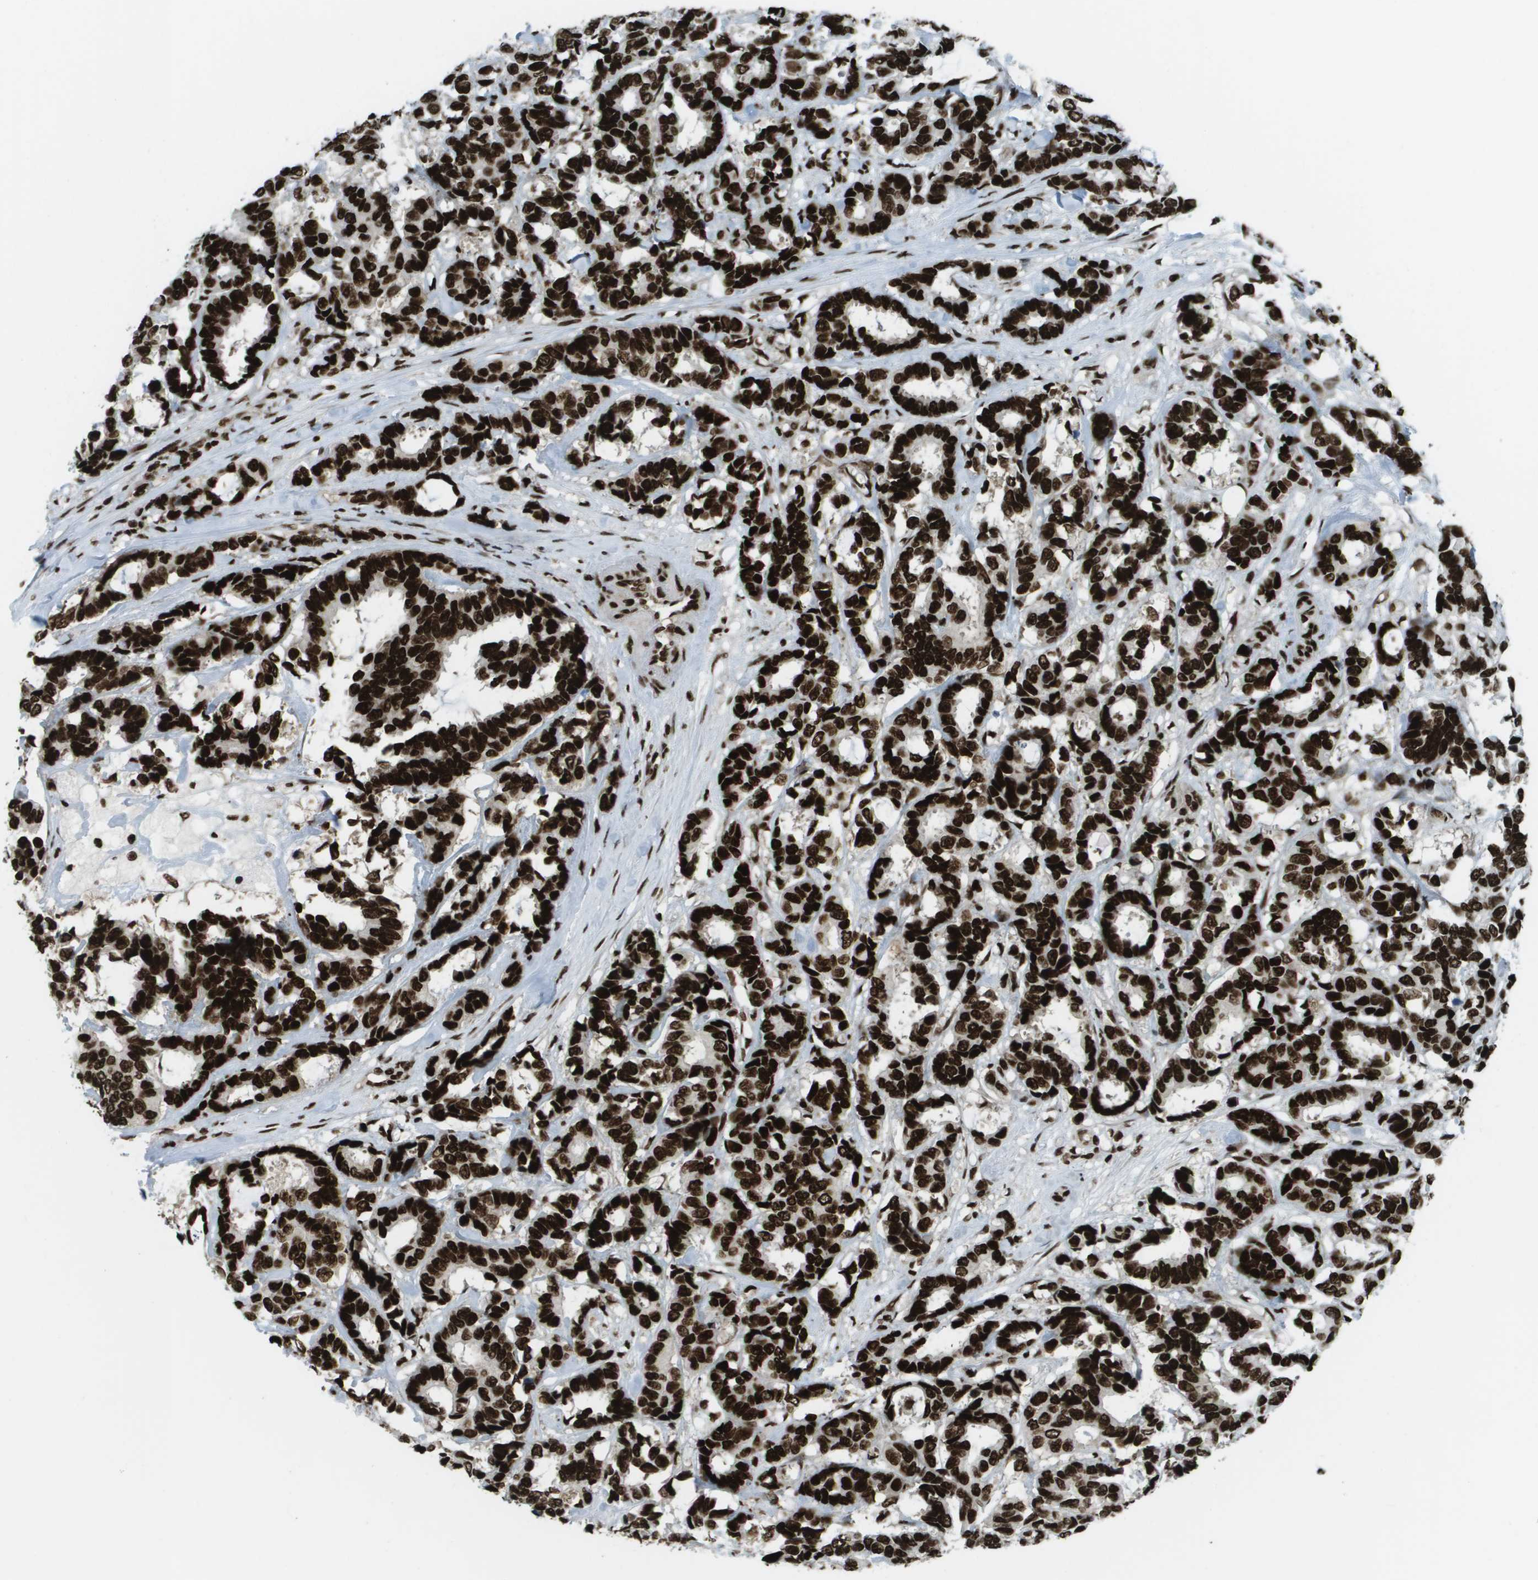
{"staining": {"intensity": "strong", "quantity": ">75%", "location": "nuclear"}, "tissue": "breast cancer", "cell_type": "Tumor cells", "image_type": "cancer", "snomed": [{"axis": "morphology", "description": "Duct carcinoma"}, {"axis": "topography", "description": "Breast"}], "caption": "Immunohistochemical staining of human breast cancer (intraductal carcinoma) shows high levels of strong nuclear protein staining in approximately >75% of tumor cells.", "gene": "GLYR1", "patient": {"sex": "female", "age": 87}}